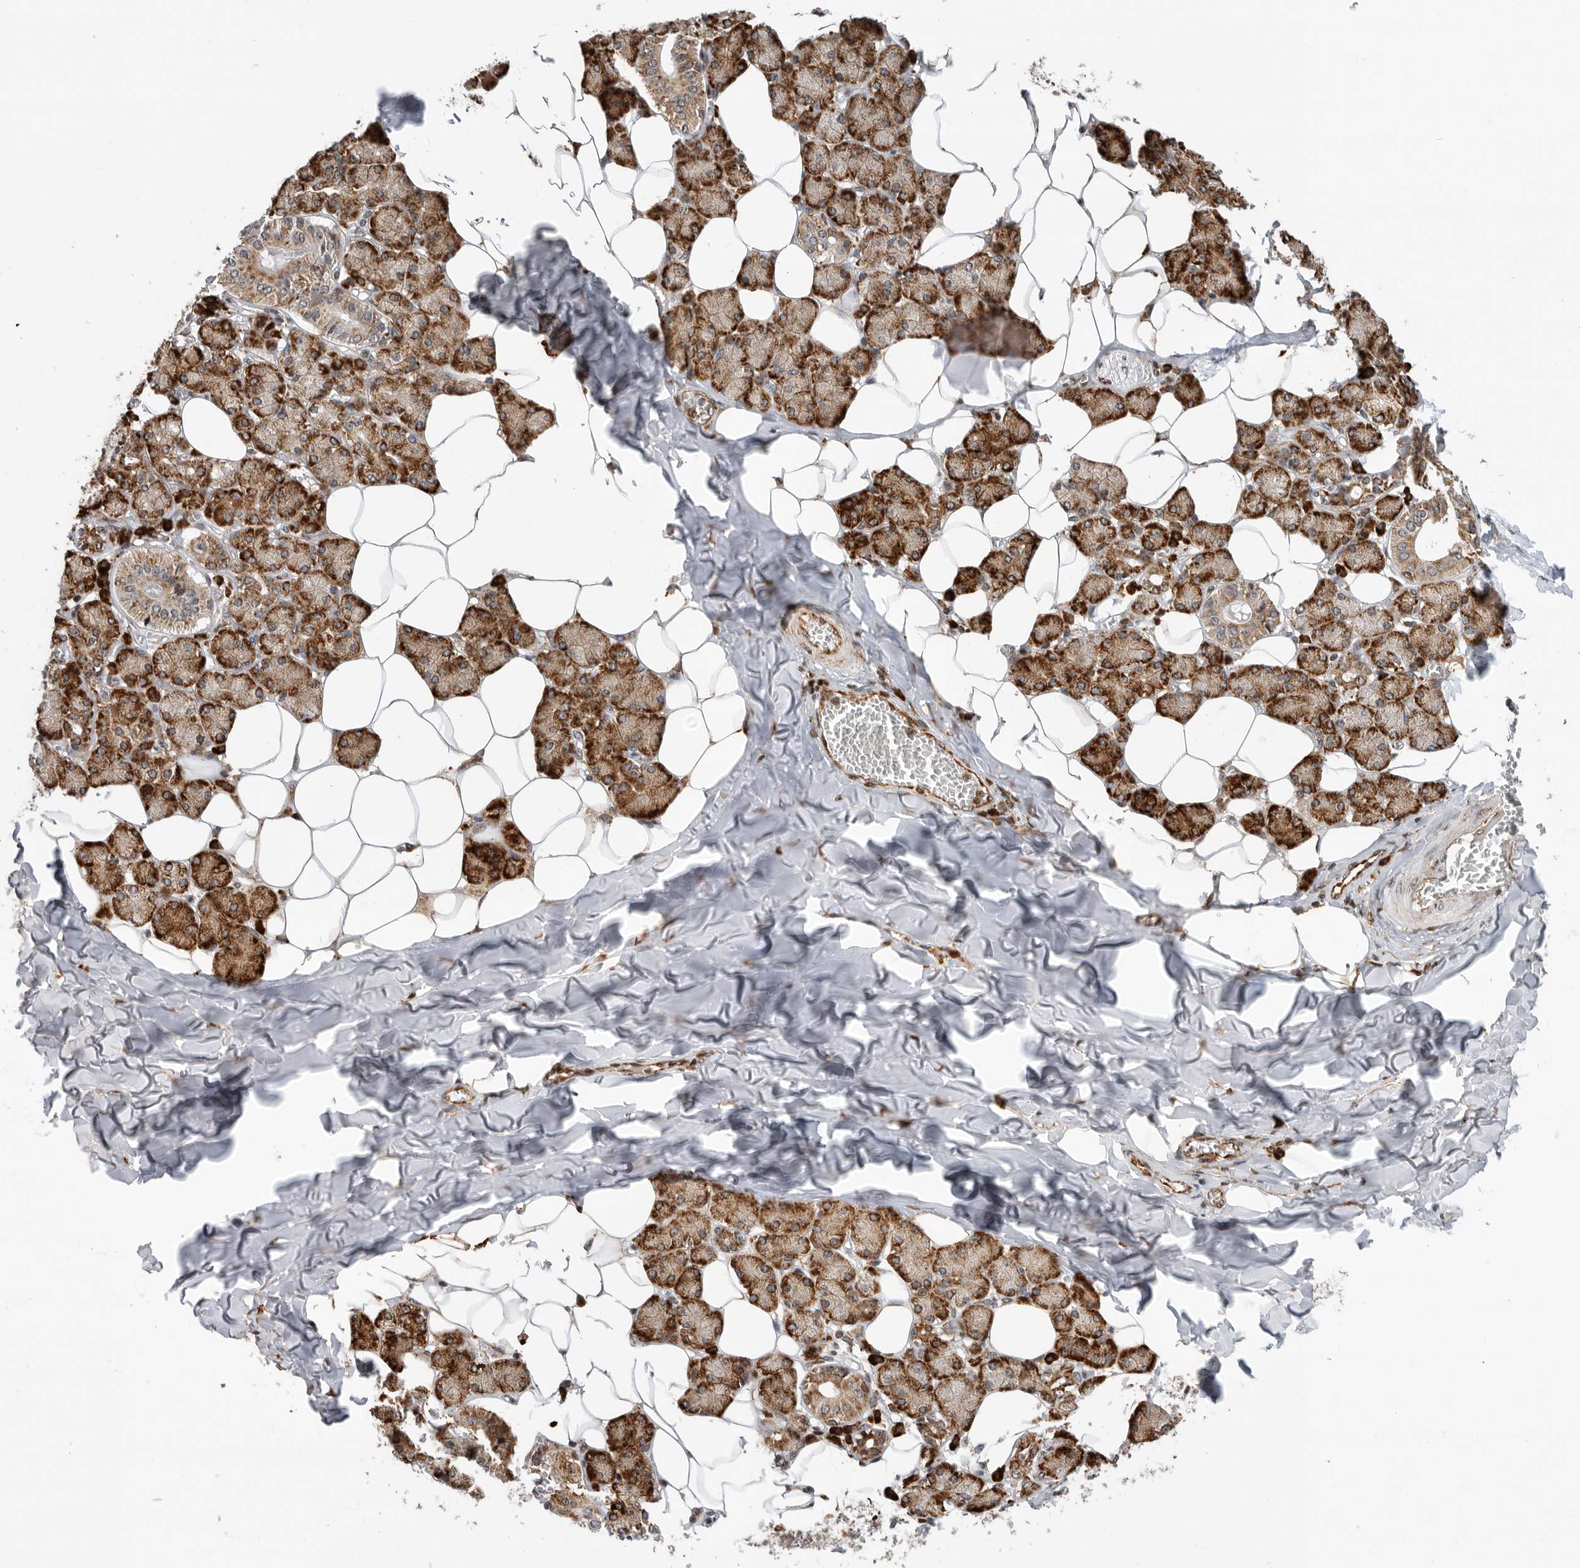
{"staining": {"intensity": "moderate", "quantity": ">75%", "location": "cytoplasmic/membranous"}, "tissue": "salivary gland", "cell_type": "Glandular cells", "image_type": "normal", "snomed": [{"axis": "morphology", "description": "Normal tissue, NOS"}, {"axis": "topography", "description": "Salivary gland"}], "caption": "Protein positivity by immunohistochemistry reveals moderate cytoplasmic/membranous expression in about >75% of glandular cells in benign salivary gland.", "gene": "FZD3", "patient": {"sex": "female", "age": 33}}